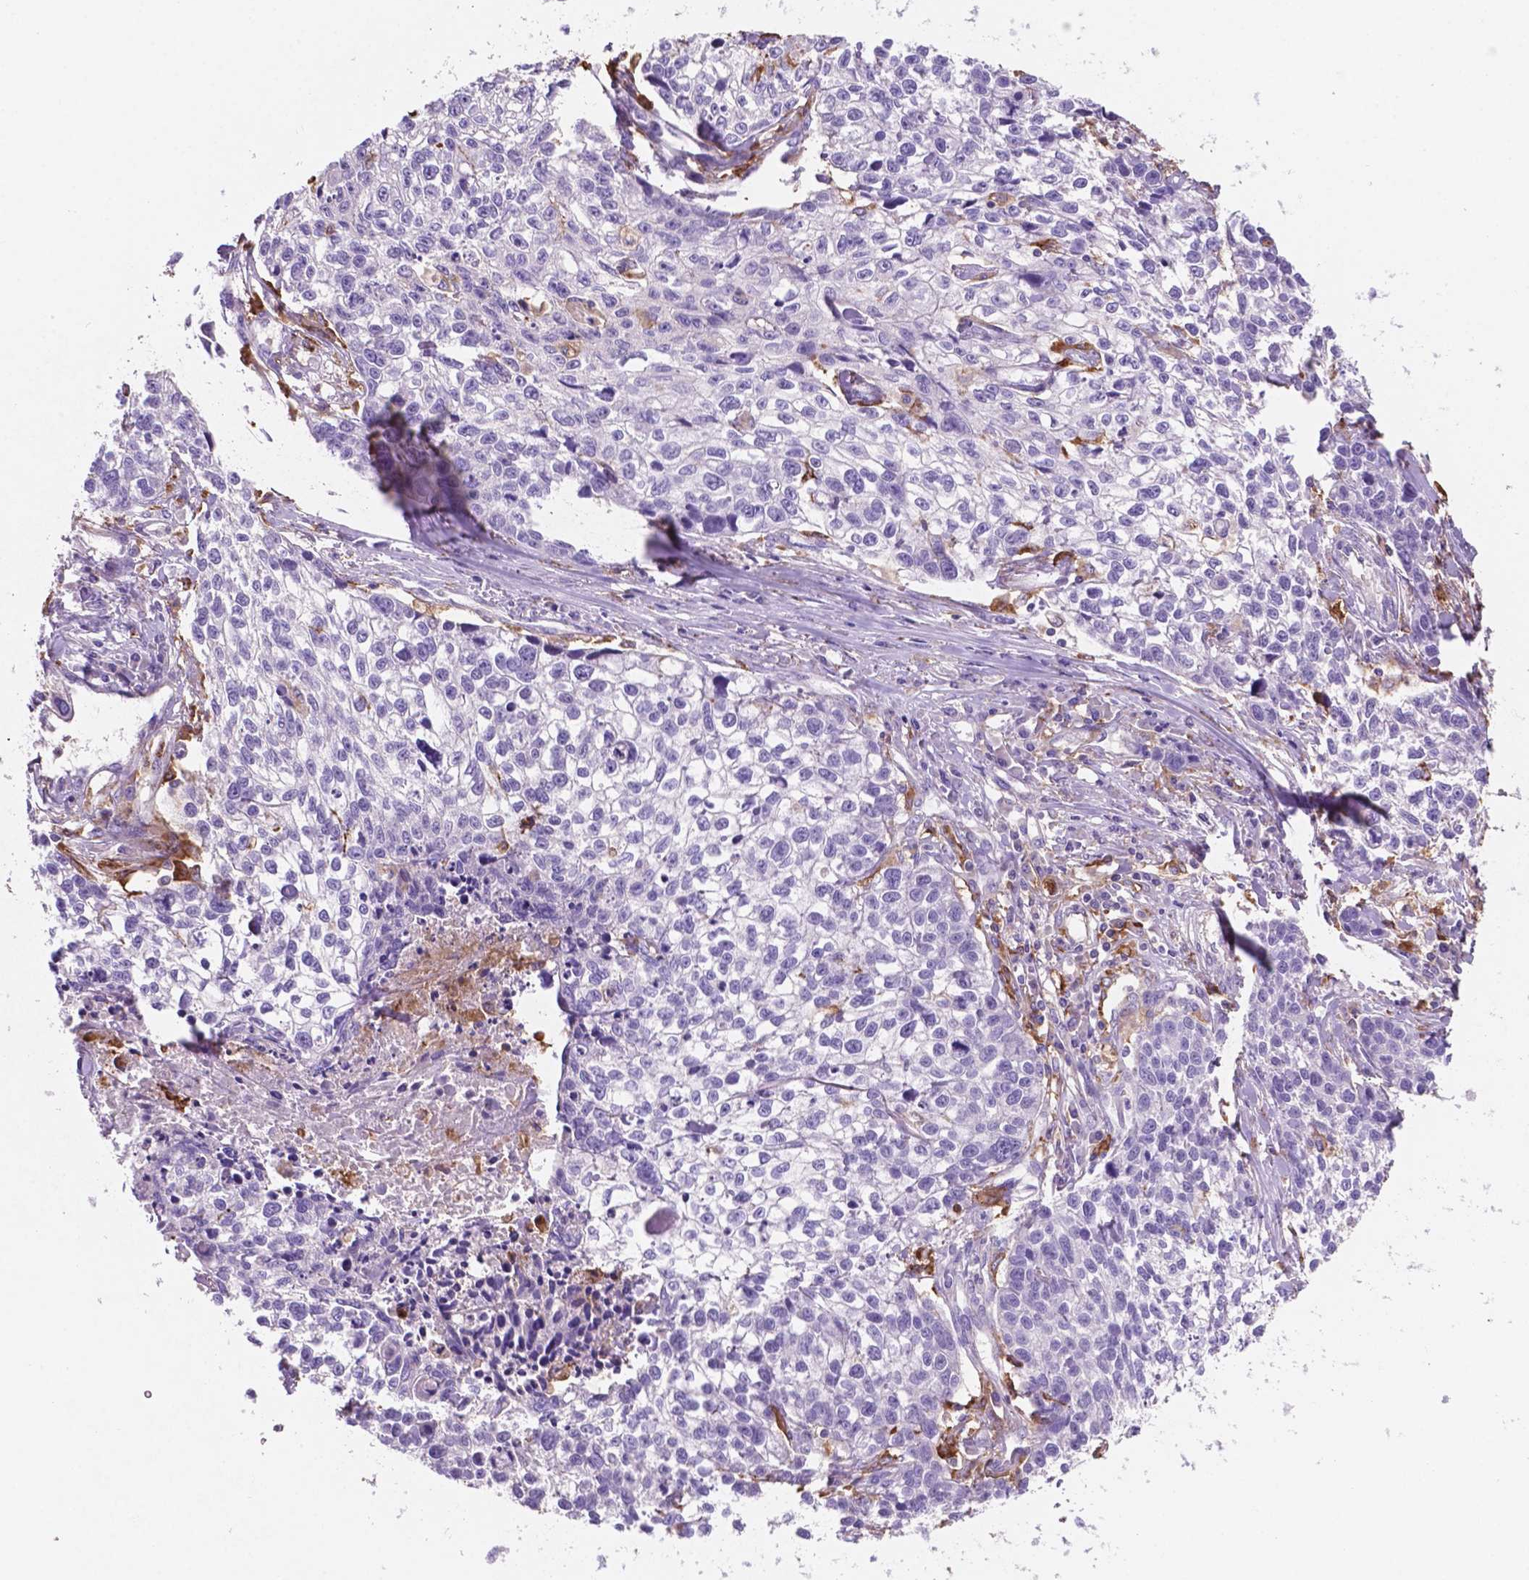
{"staining": {"intensity": "negative", "quantity": "none", "location": "none"}, "tissue": "lung cancer", "cell_type": "Tumor cells", "image_type": "cancer", "snomed": [{"axis": "morphology", "description": "Squamous cell carcinoma, NOS"}, {"axis": "topography", "description": "Lung"}], "caption": "Human squamous cell carcinoma (lung) stained for a protein using immunohistochemistry (IHC) shows no positivity in tumor cells.", "gene": "MKRN2OS", "patient": {"sex": "male", "age": 74}}